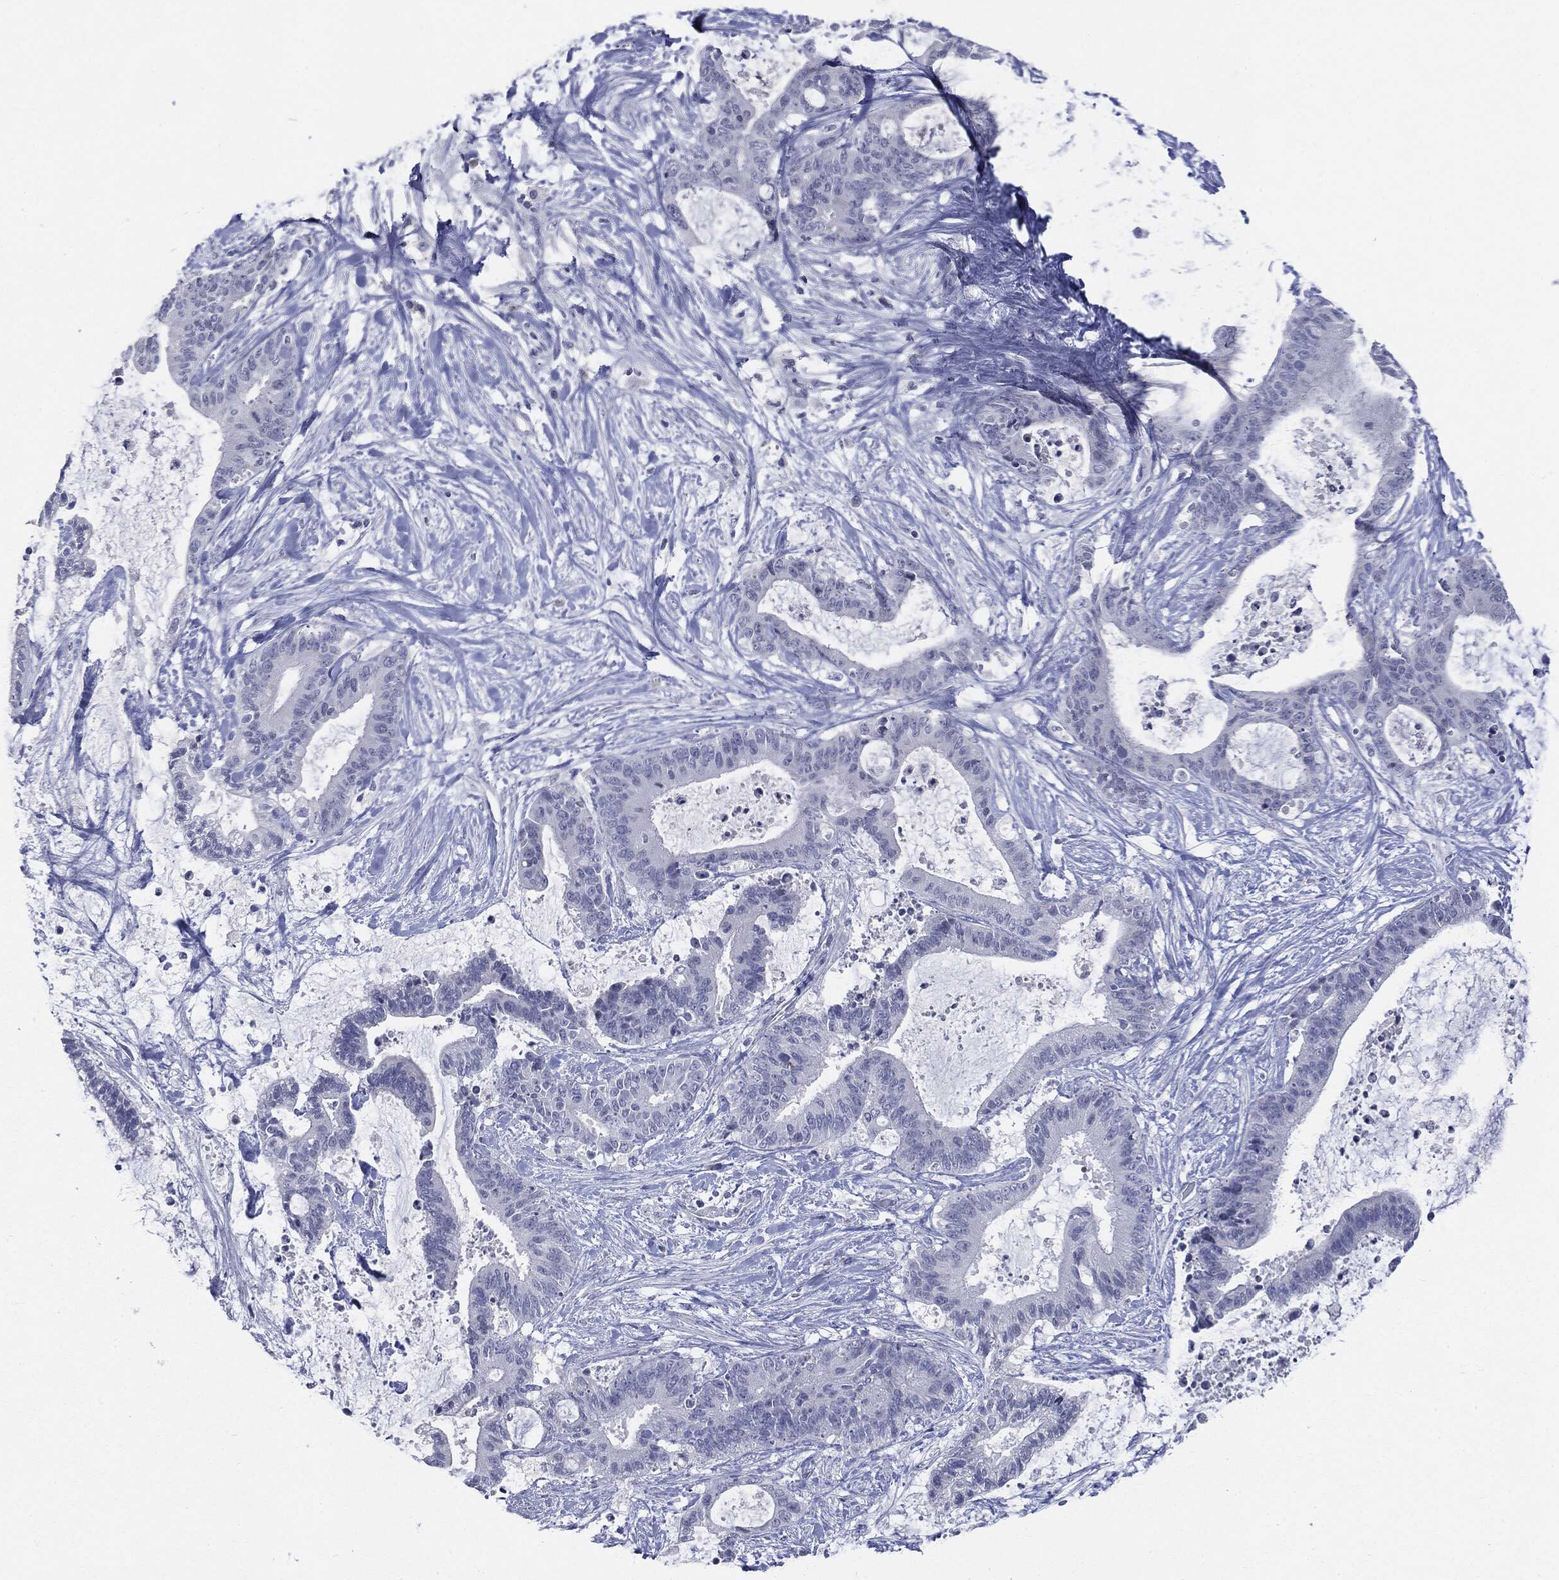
{"staining": {"intensity": "negative", "quantity": "none", "location": "none"}, "tissue": "liver cancer", "cell_type": "Tumor cells", "image_type": "cancer", "snomed": [{"axis": "morphology", "description": "Cholangiocarcinoma"}, {"axis": "topography", "description": "Liver"}], "caption": "High power microscopy image of an immunohistochemistry image of liver cancer, revealing no significant staining in tumor cells. Brightfield microscopy of immunohistochemistry (IHC) stained with DAB (brown) and hematoxylin (blue), captured at high magnification.", "gene": "CGB1", "patient": {"sex": "female", "age": 73}}